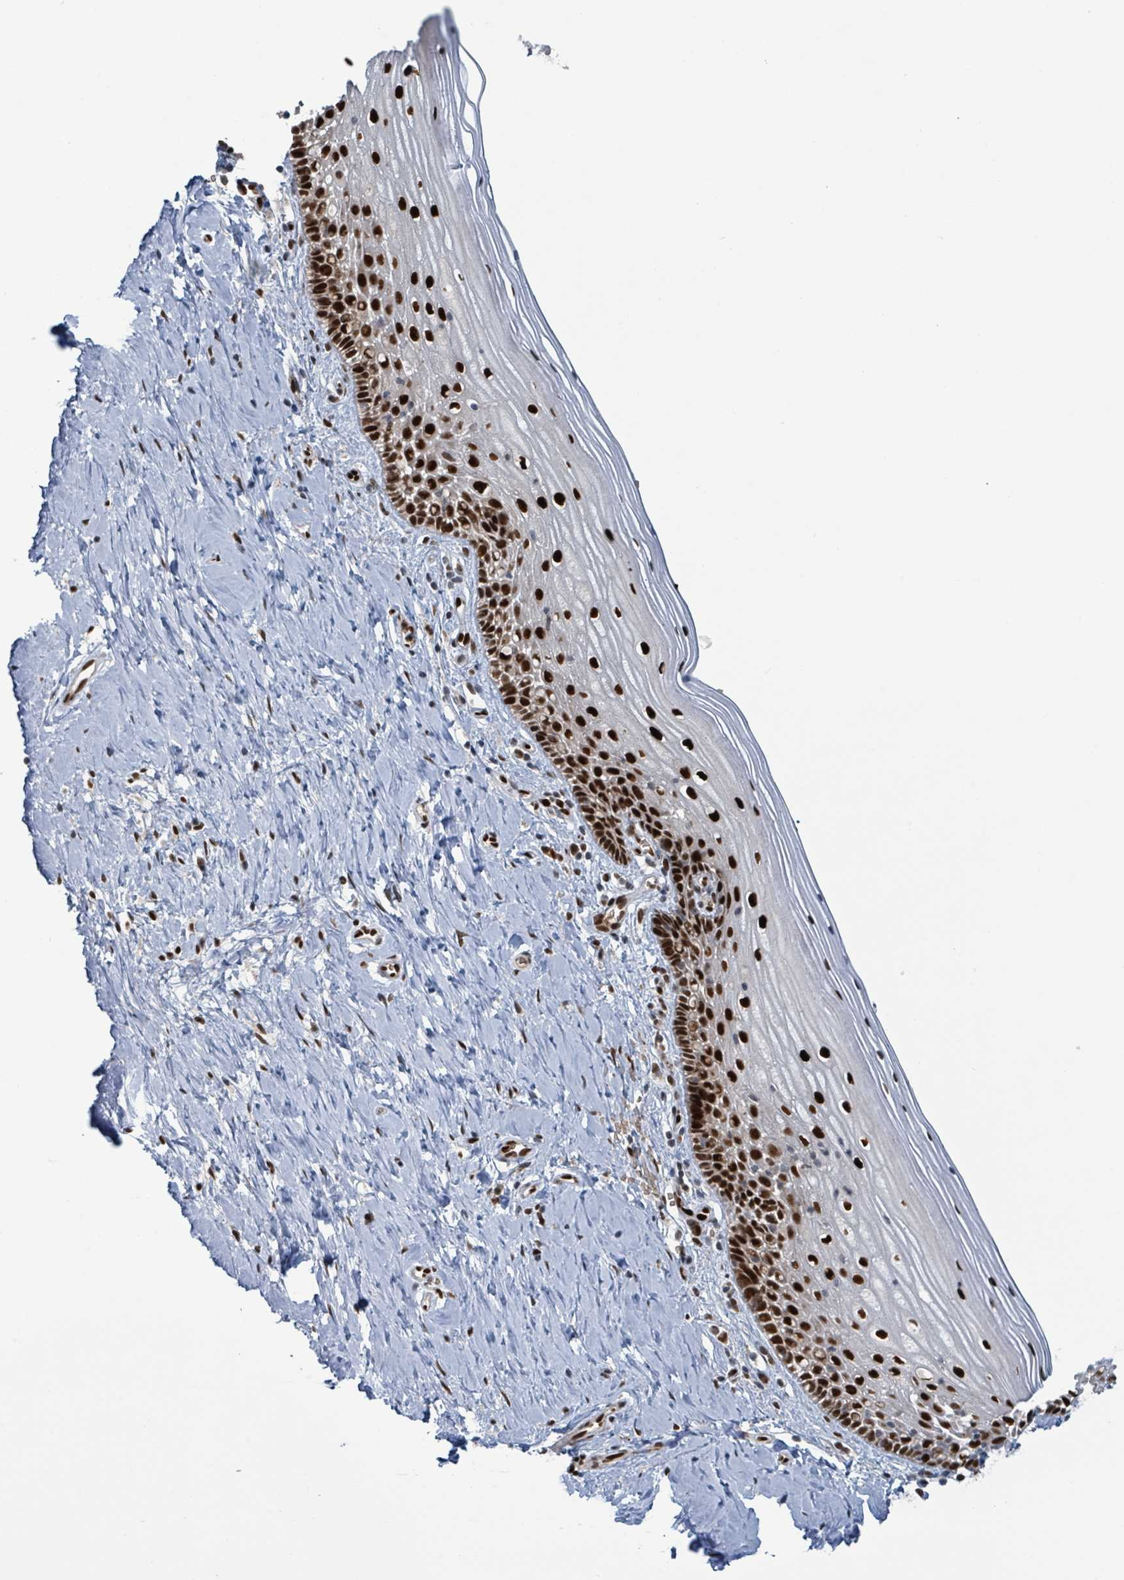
{"staining": {"intensity": "strong", "quantity": ">75%", "location": "nuclear"}, "tissue": "cervix", "cell_type": "Glandular cells", "image_type": "normal", "snomed": [{"axis": "morphology", "description": "Normal tissue, NOS"}, {"axis": "topography", "description": "Cervix"}], "caption": "Glandular cells demonstrate high levels of strong nuclear expression in approximately >75% of cells in normal human cervix. (DAB = brown stain, brightfield microscopy at high magnification).", "gene": "KLF3", "patient": {"sex": "female", "age": 44}}